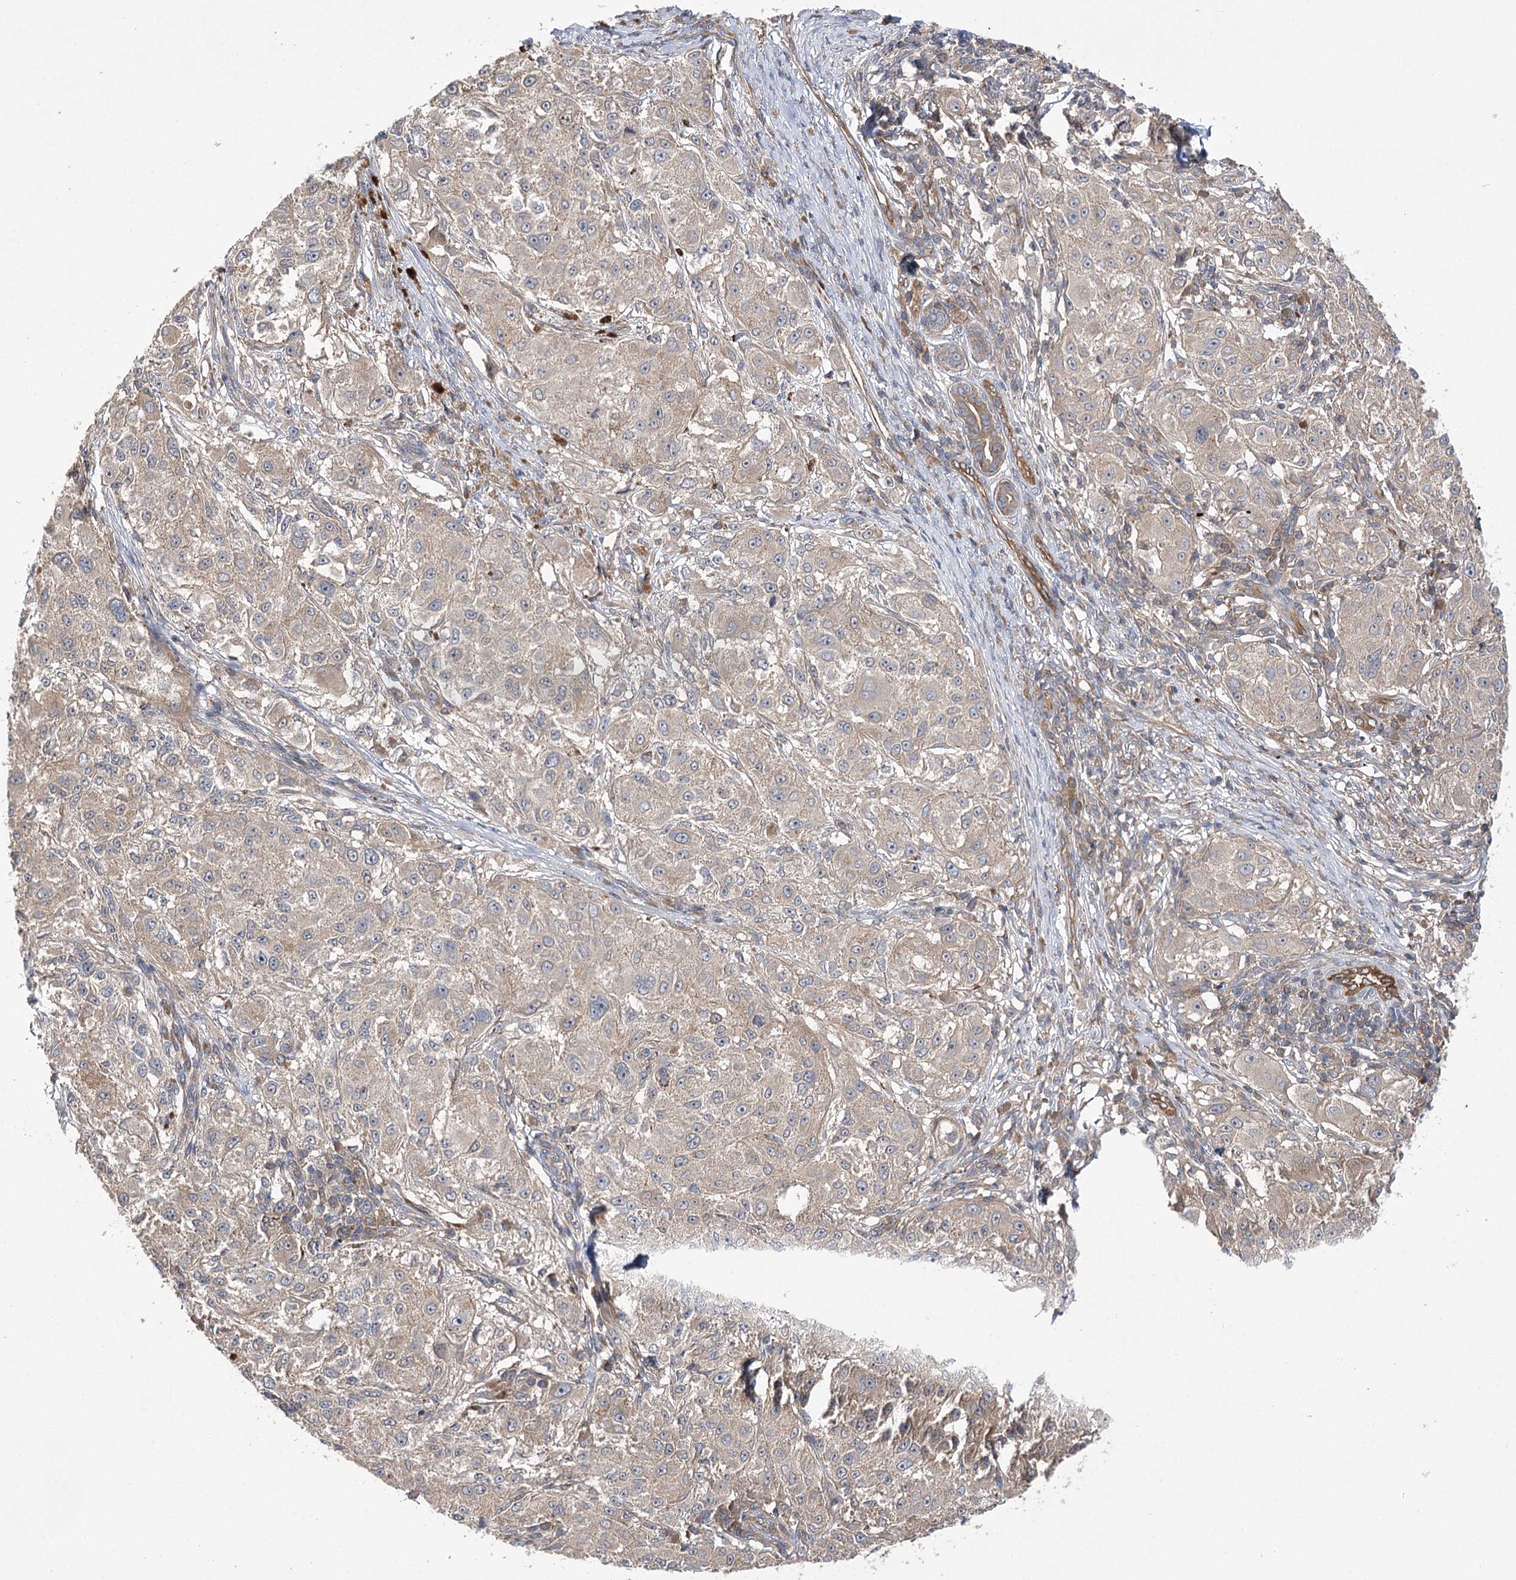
{"staining": {"intensity": "weak", "quantity": ">75%", "location": "cytoplasmic/membranous"}, "tissue": "melanoma", "cell_type": "Tumor cells", "image_type": "cancer", "snomed": [{"axis": "morphology", "description": "Necrosis, NOS"}, {"axis": "morphology", "description": "Malignant melanoma, NOS"}, {"axis": "topography", "description": "Skin"}], "caption": "Immunohistochemical staining of malignant melanoma reveals low levels of weak cytoplasmic/membranous expression in approximately >75% of tumor cells.", "gene": "BCR", "patient": {"sex": "female", "age": 87}}